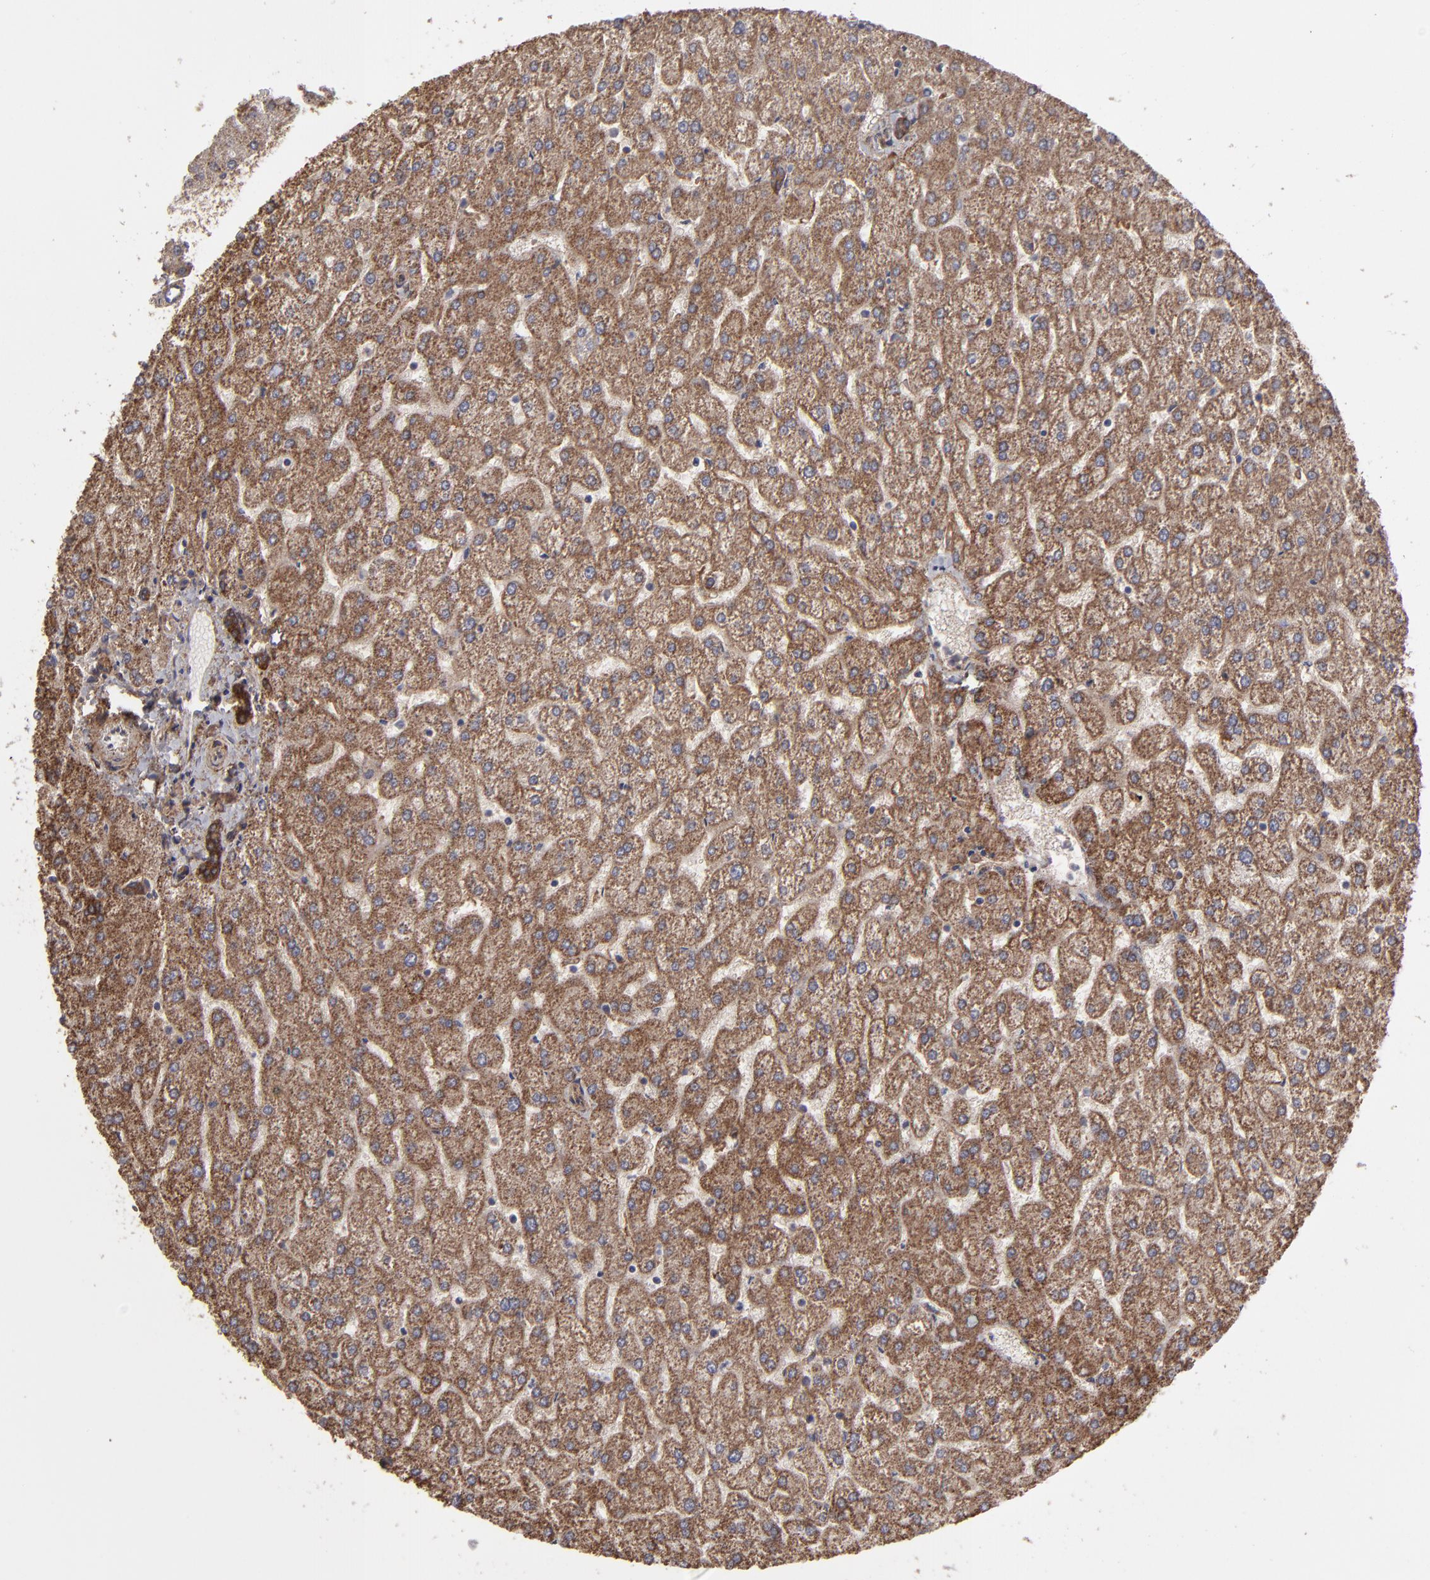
{"staining": {"intensity": "strong", "quantity": ">75%", "location": "cytoplasmic/membranous"}, "tissue": "liver", "cell_type": "Cholangiocytes", "image_type": "normal", "snomed": [{"axis": "morphology", "description": "Normal tissue, NOS"}, {"axis": "topography", "description": "Liver"}], "caption": "Immunohistochemistry (IHC) of benign human liver exhibits high levels of strong cytoplasmic/membranous expression in approximately >75% of cholangiocytes.", "gene": "ITGB5", "patient": {"sex": "female", "age": 32}}